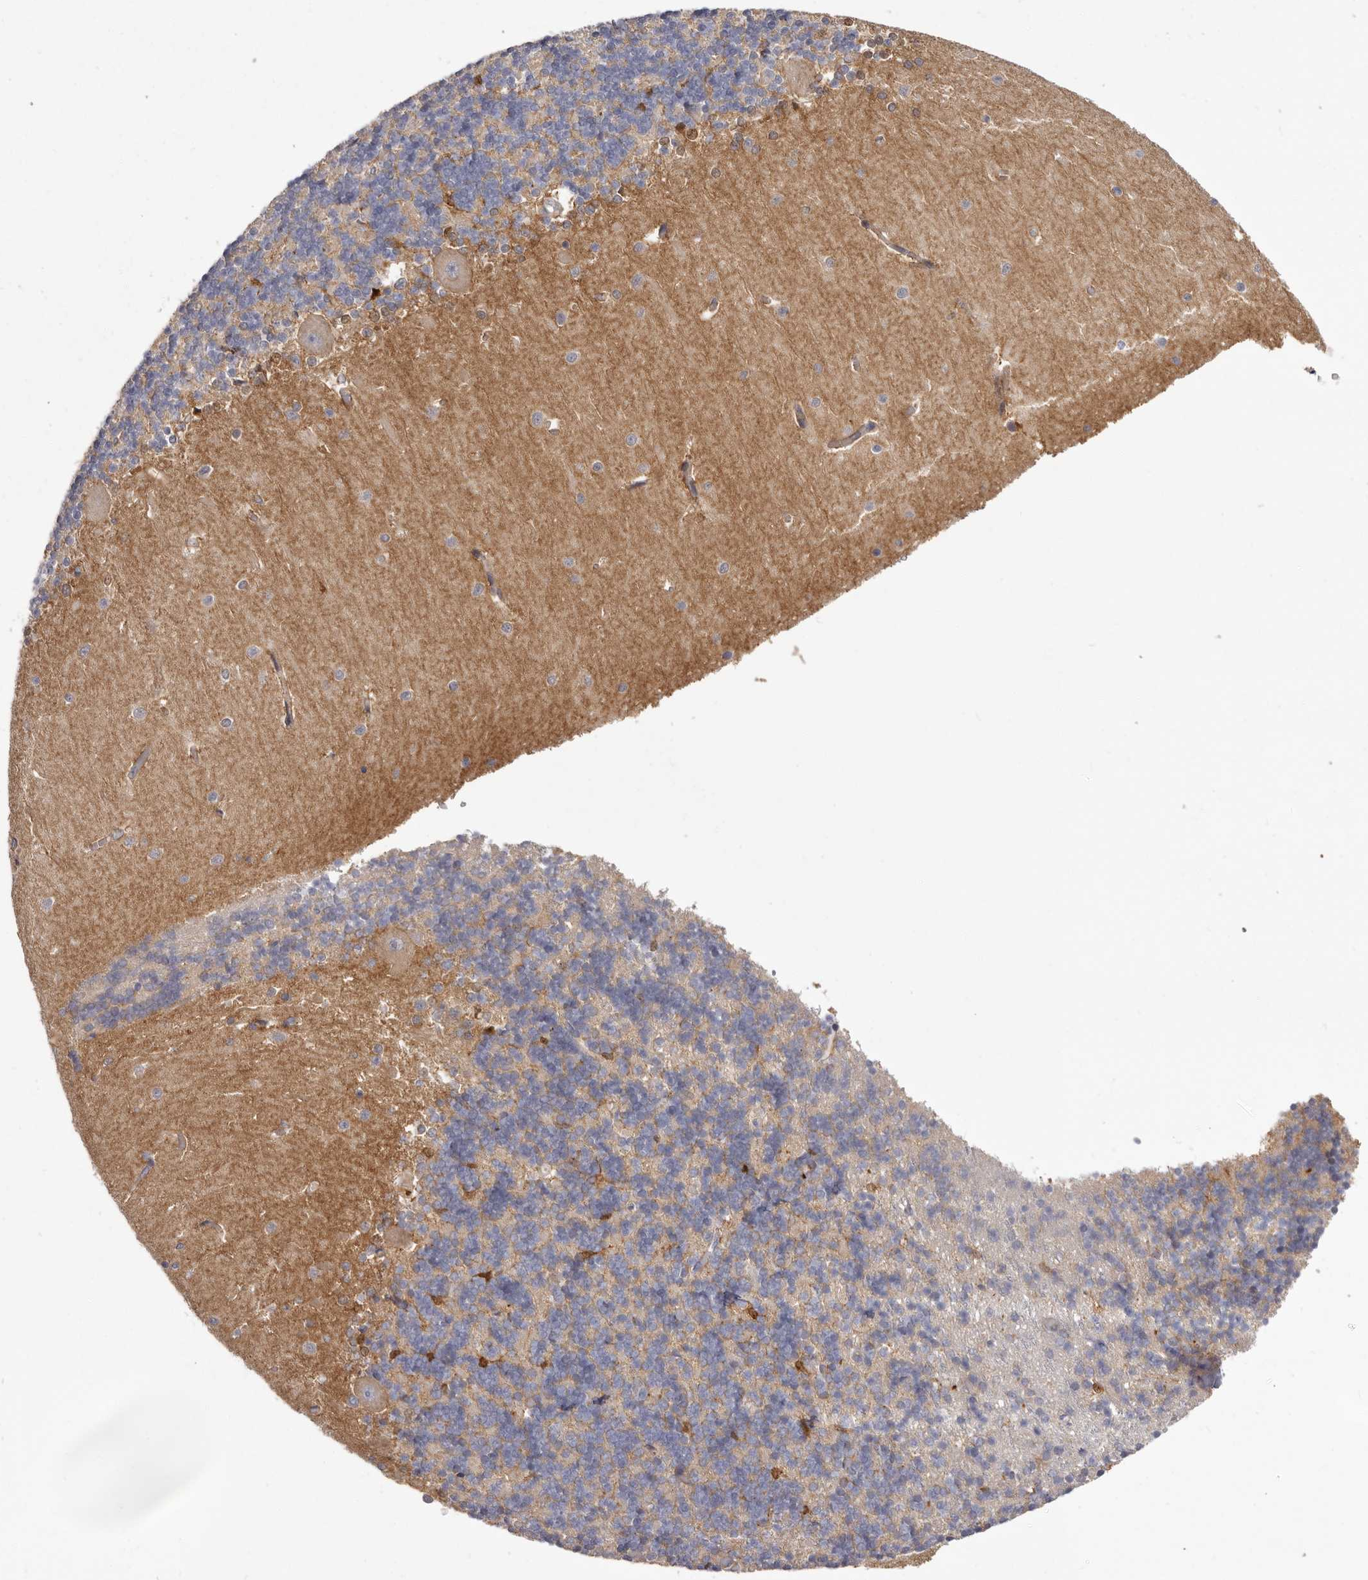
{"staining": {"intensity": "weak", "quantity": "<25%", "location": "cytoplasmic/membranous"}, "tissue": "cerebellum", "cell_type": "Cells in granular layer", "image_type": "normal", "snomed": [{"axis": "morphology", "description": "Normal tissue, NOS"}, {"axis": "topography", "description": "Cerebellum"}], "caption": "The photomicrograph demonstrates no significant staining in cells in granular layer of cerebellum. (DAB (3,3'-diaminobenzidine) IHC visualized using brightfield microscopy, high magnification).", "gene": "STK16", "patient": {"sex": "male", "age": 37}}